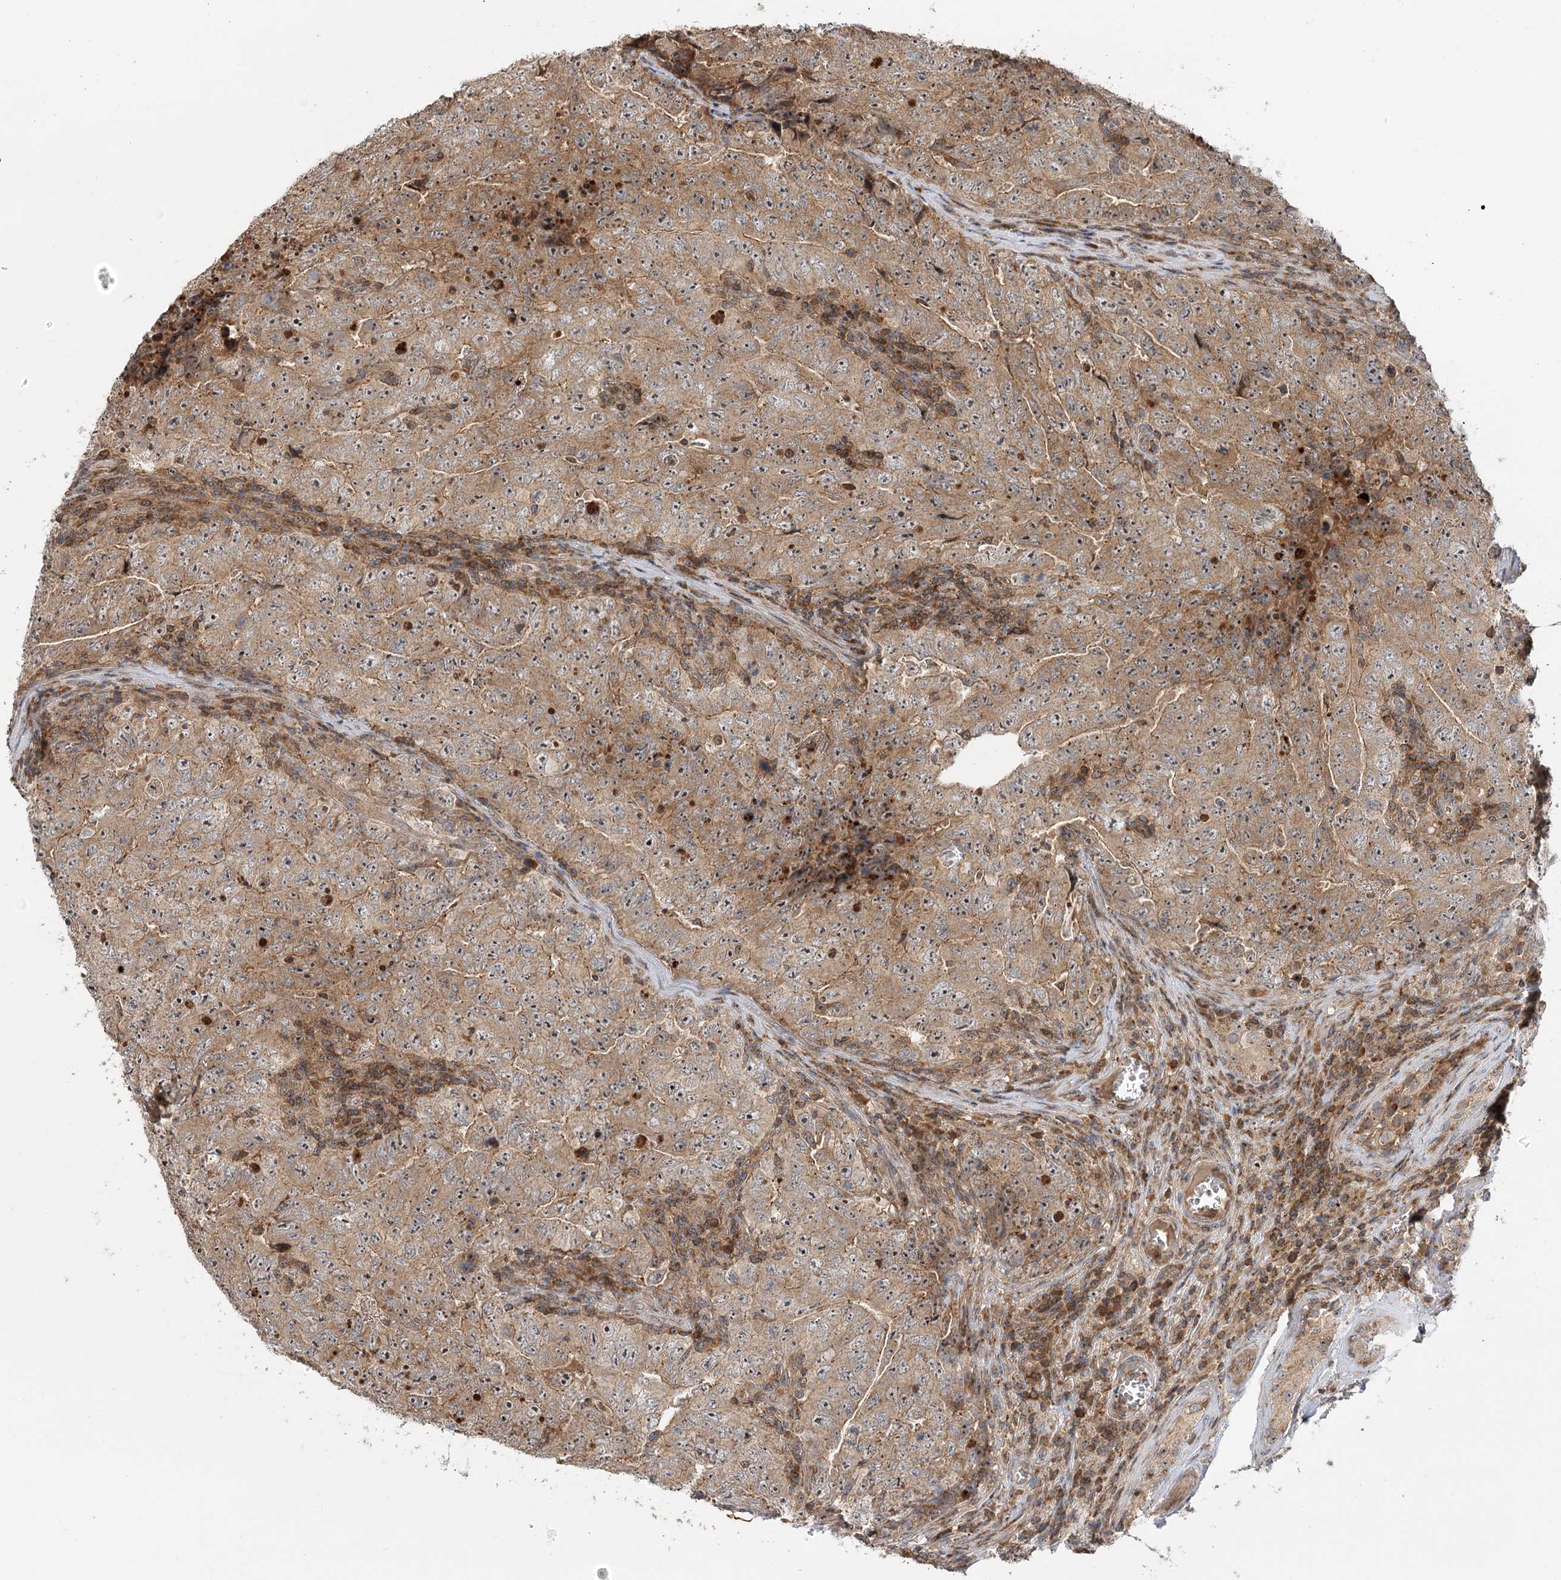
{"staining": {"intensity": "moderate", "quantity": ">75%", "location": "cytoplasmic/membranous,nuclear"}, "tissue": "testis cancer", "cell_type": "Tumor cells", "image_type": "cancer", "snomed": [{"axis": "morphology", "description": "Carcinoma, Embryonal, NOS"}, {"axis": "topography", "description": "Testis"}], "caption": "The photomicrograph exhibits a brown stain indicating the presence of a protein in the cytoplasmic/membranous and nuclear of tumor cells in testis cancer. (IHC, brightfield microscopy, high magnification).", "gene": "RAPGEF6", "patient": {"sex": "male", "age": 26}}